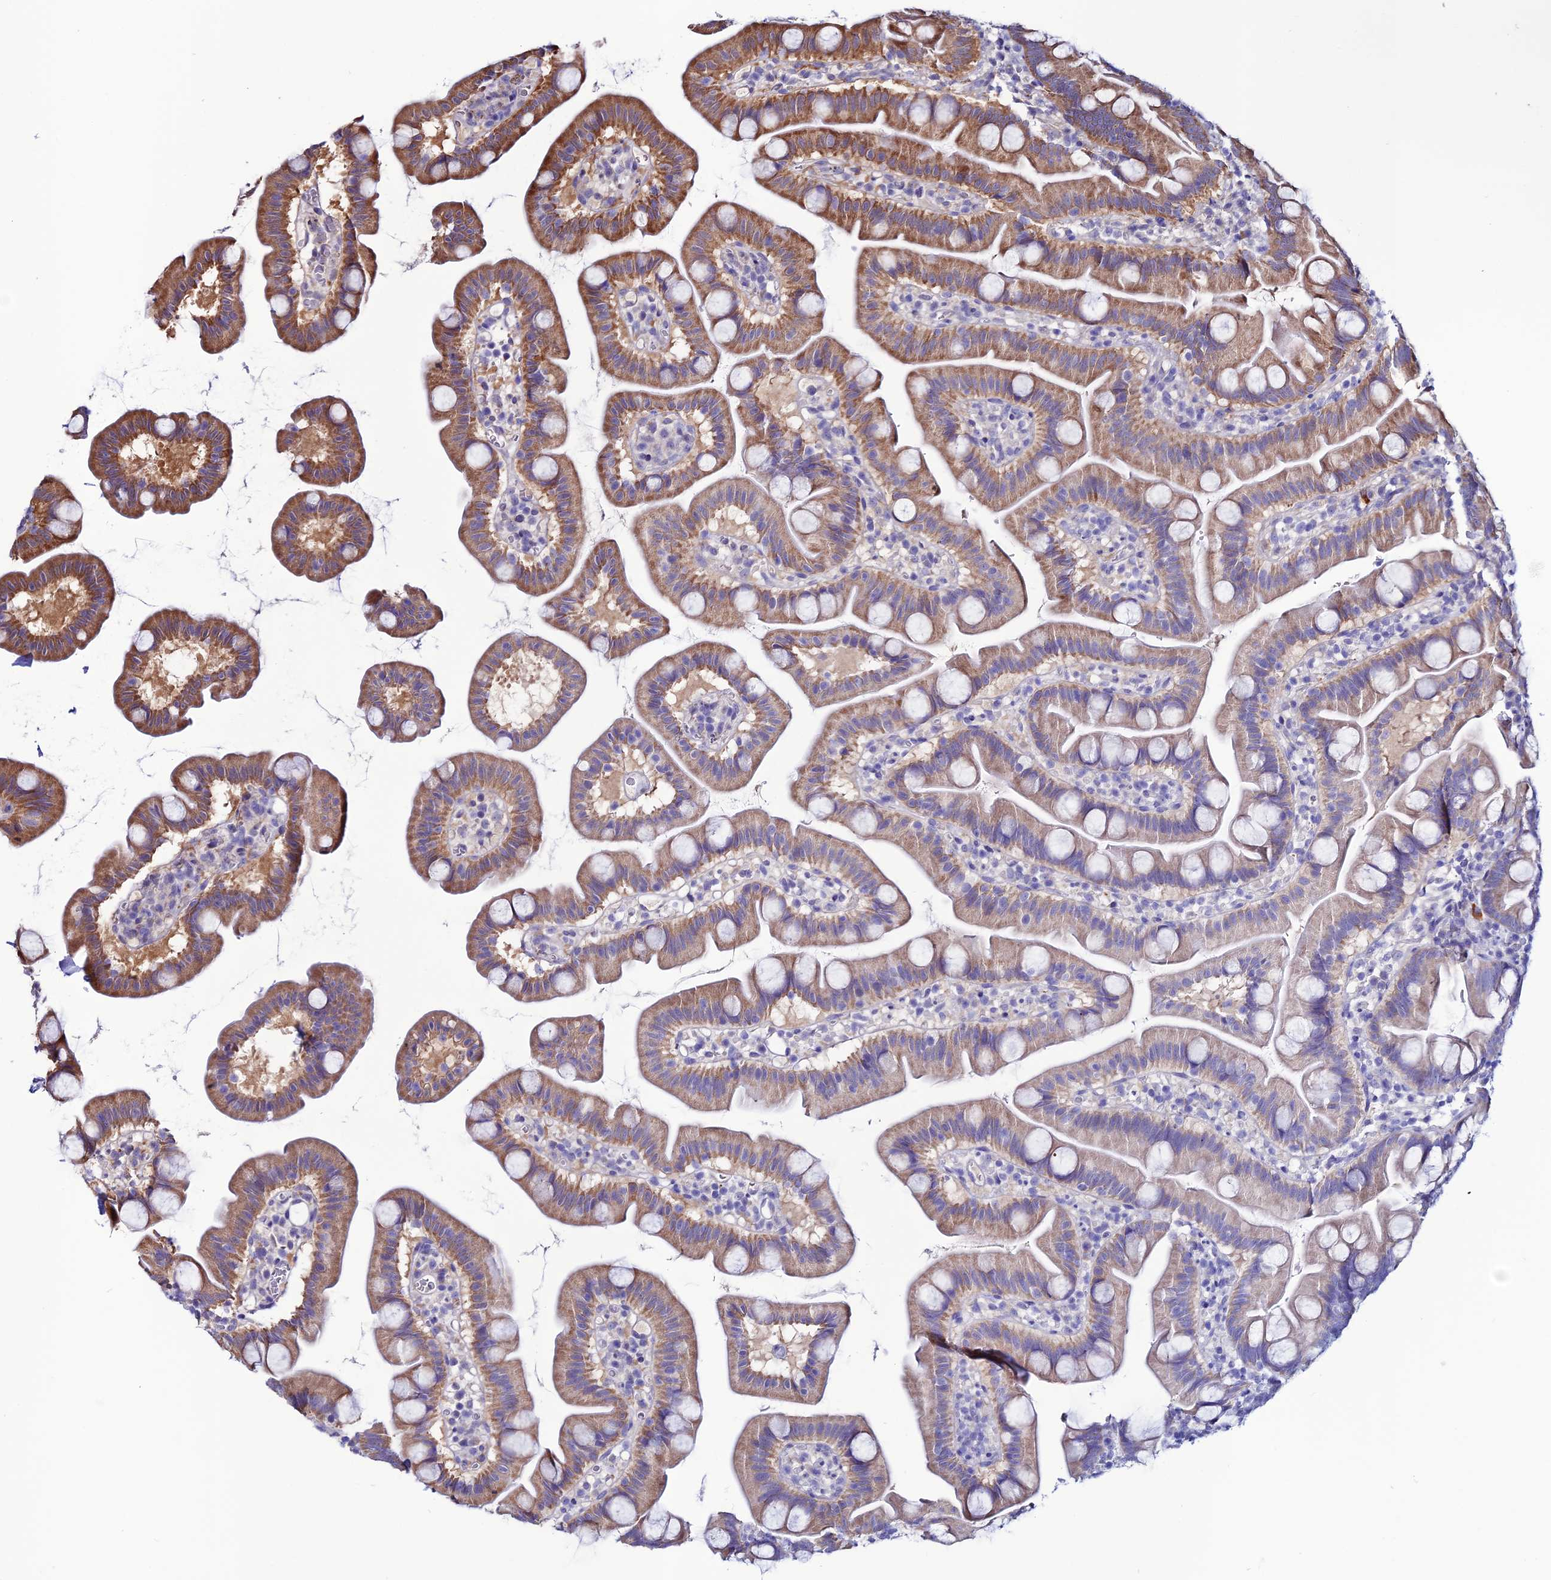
{"staining": {"intensity": "moderate", "quantity": ">75%", "location": "cytoplasmic/membranous"}, "tissue": "small intestine", "cell_type": "Glandular cells", "image_type": "normal", "snomed": [{"axis": "morphology", "description": "Normal tissue, NOS"}, {"axis": "topography", "description": "Small intestine"}], "caption": "Immunohistochemistry (IHC) (DAB) staining of normal small intestine displays moderate cytoplasmic/membranous protein staining in about >75% of glandular cells.", "gene": "FZD8", "patient": {"sex": "female", "age": 68}}